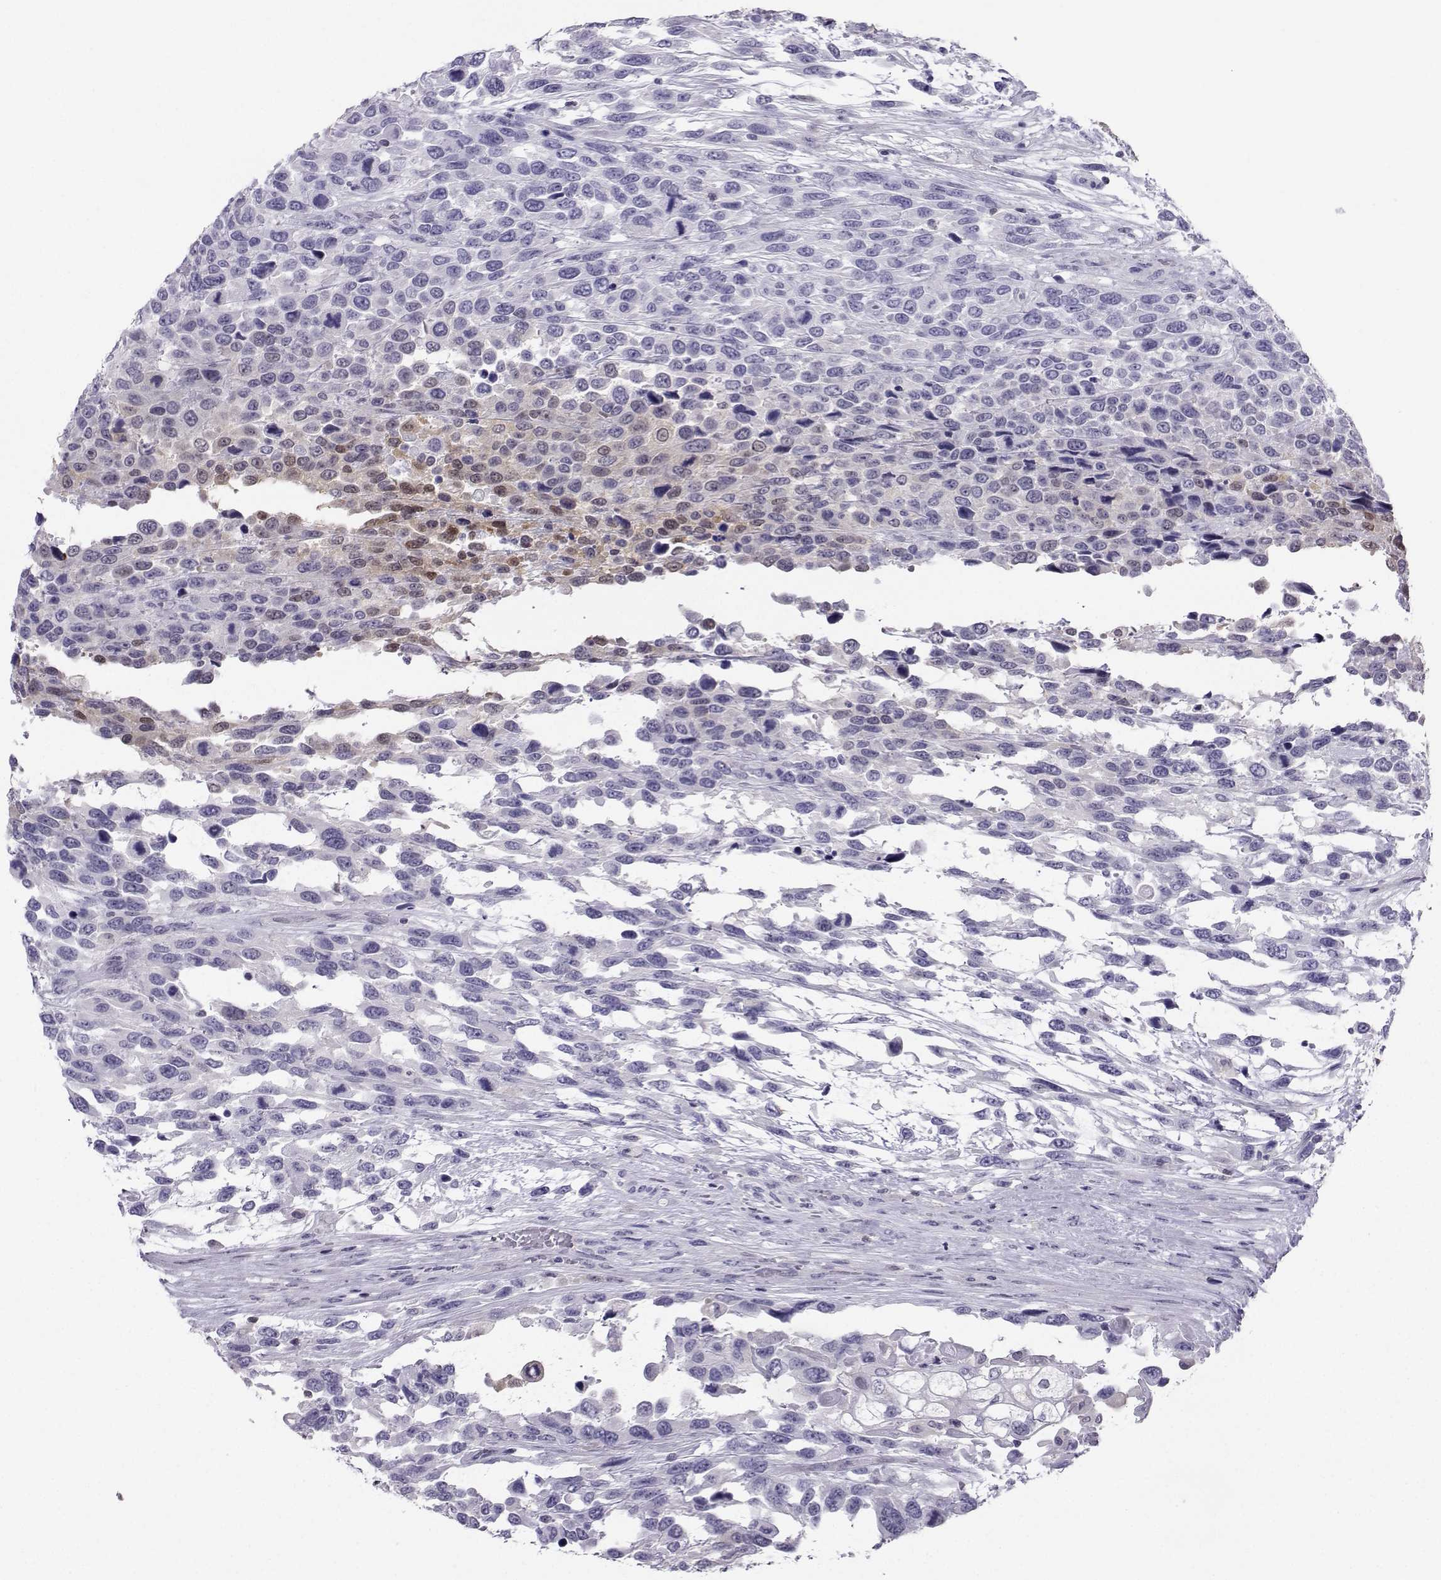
{"staining": {"intensity": "weak", "quantity": "<25%", "location": "nuclear"}, "tissue": "urothelial cancer", "cell_type": "Tumor cells", "image_type": "cancer", "snomed": [{"axis": "morphology", "description": "Urothelial carcinoma, High grade"}, {"axis": "topography", "description": "Urinary bladder"}], "caption": "This is a image of immunohistochemistry staining of urothelial cancer, which shows no expression in tumor cells. (DAB (3,3'-diaminobenzidine) immunohistochemistry (IHC) visualized using brightfield microscopy, high magnification).", "gene": "PGK1", "patient": {"sex": "female", "age": 70}}